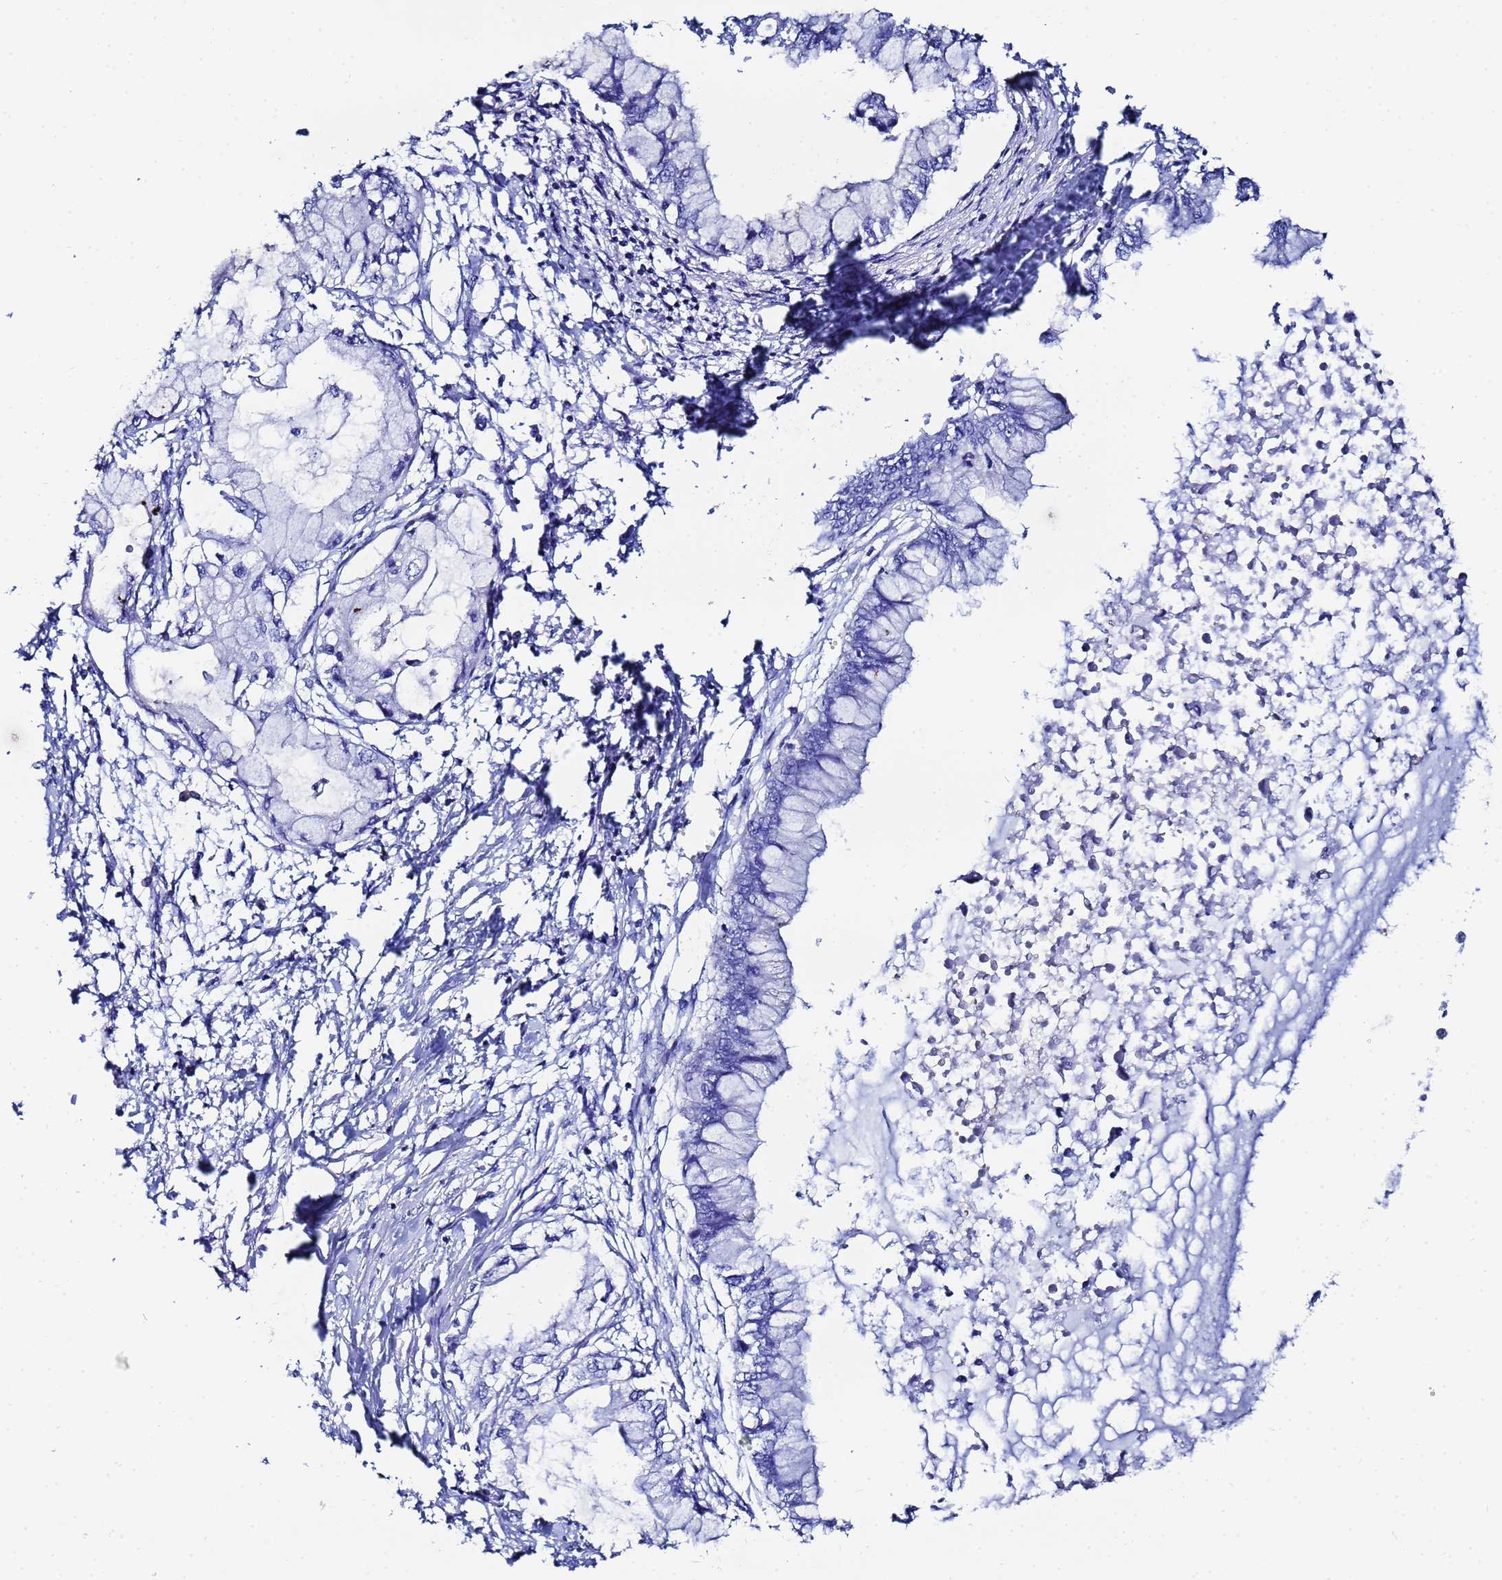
{"staining": {"intensity": "negative", "quantity": "none", "location": "none"}, "tissue": "pancreatic cancer", "cell_type": "Tumor cells", "image_type": "cancer", "snomed": [{"axis": "morphology", "description": "Adenocarcinoma, NOS"}, {"axis": "topography", "description": "Pancreas"}], "caption": "IHC micrograph of pancreatic cancer stained for a protein (brown), which reveals no staining in tumor cells.", "gene": "RAB39B", "patient": {"sex": "male", "age": 48}}